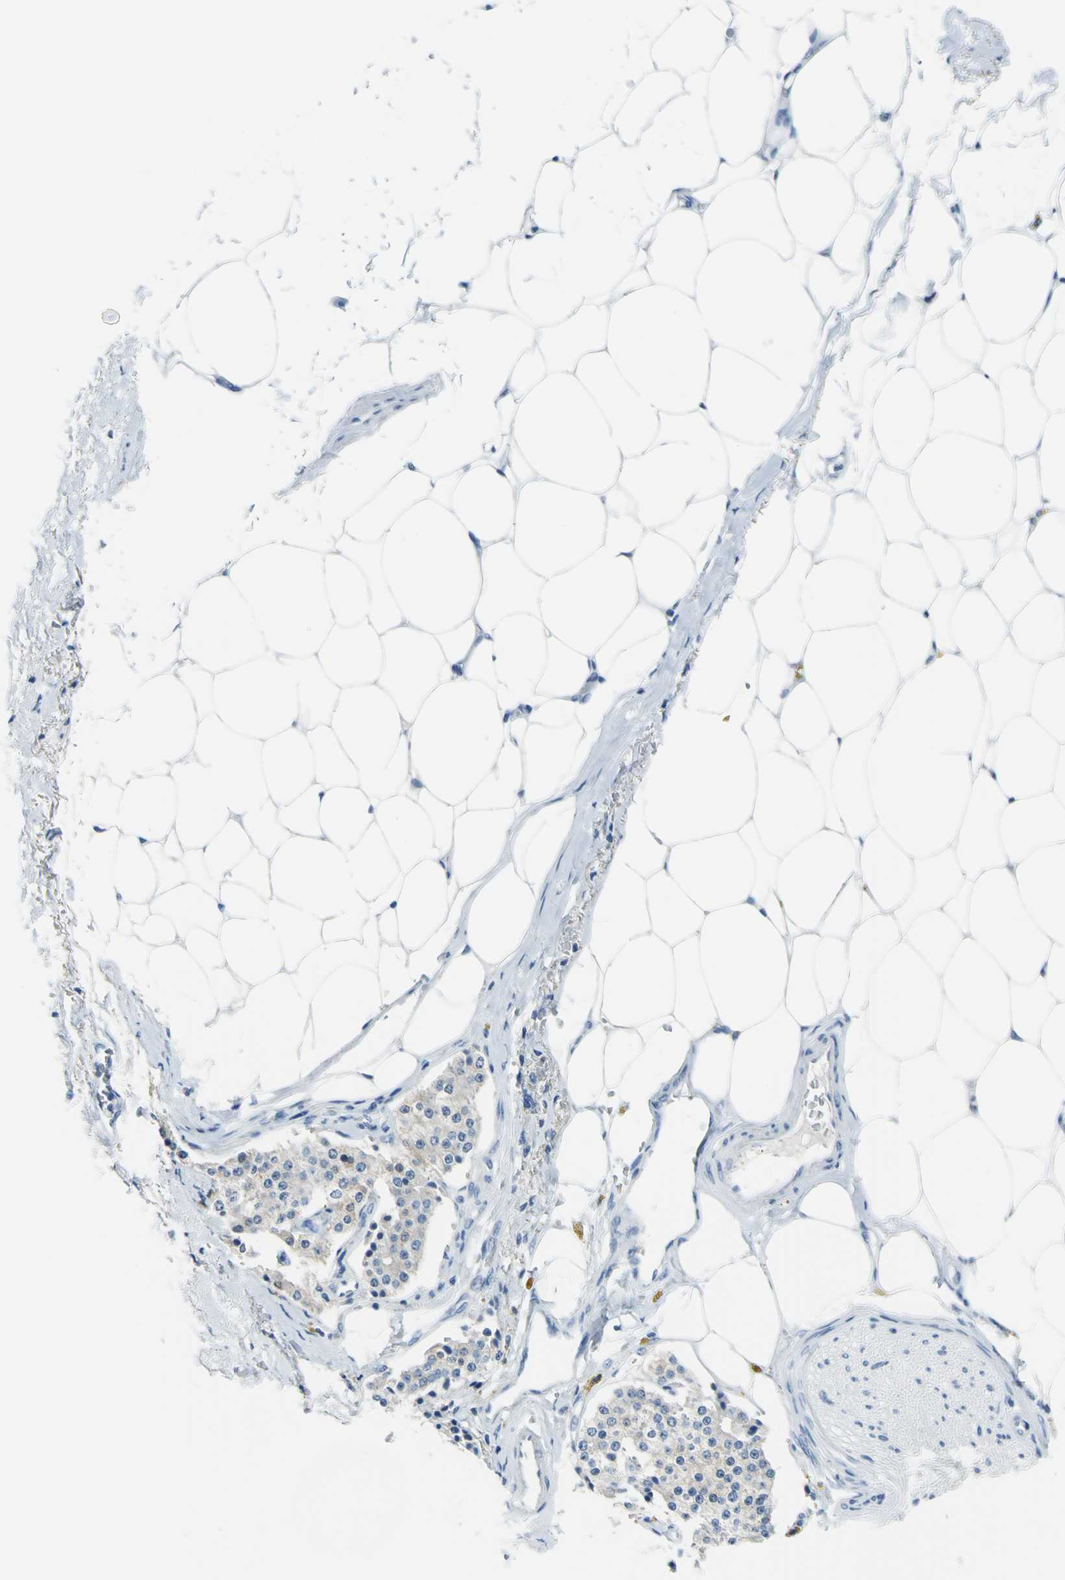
{"staining": {"intensity": "moderate", "quantity": ">75%", "location": "cytoplasmic/membranous"}, "tissue": "carcinoid", "cell_type": "Tumor cells", "image_type": "cancer", "snomed": [{"axis": "morphology", "description": "Carcinoid, malignant, NOS"}, {"axis": "topography", "description": "Colon"}], "caption": "Protein expression analysis of human carcinoid reveals moderate cytoplasmic/membranous staining in approximately >75% of tumor cells.", "gene": "PKLR", "patient": {"sex": "female", "age": 61}}